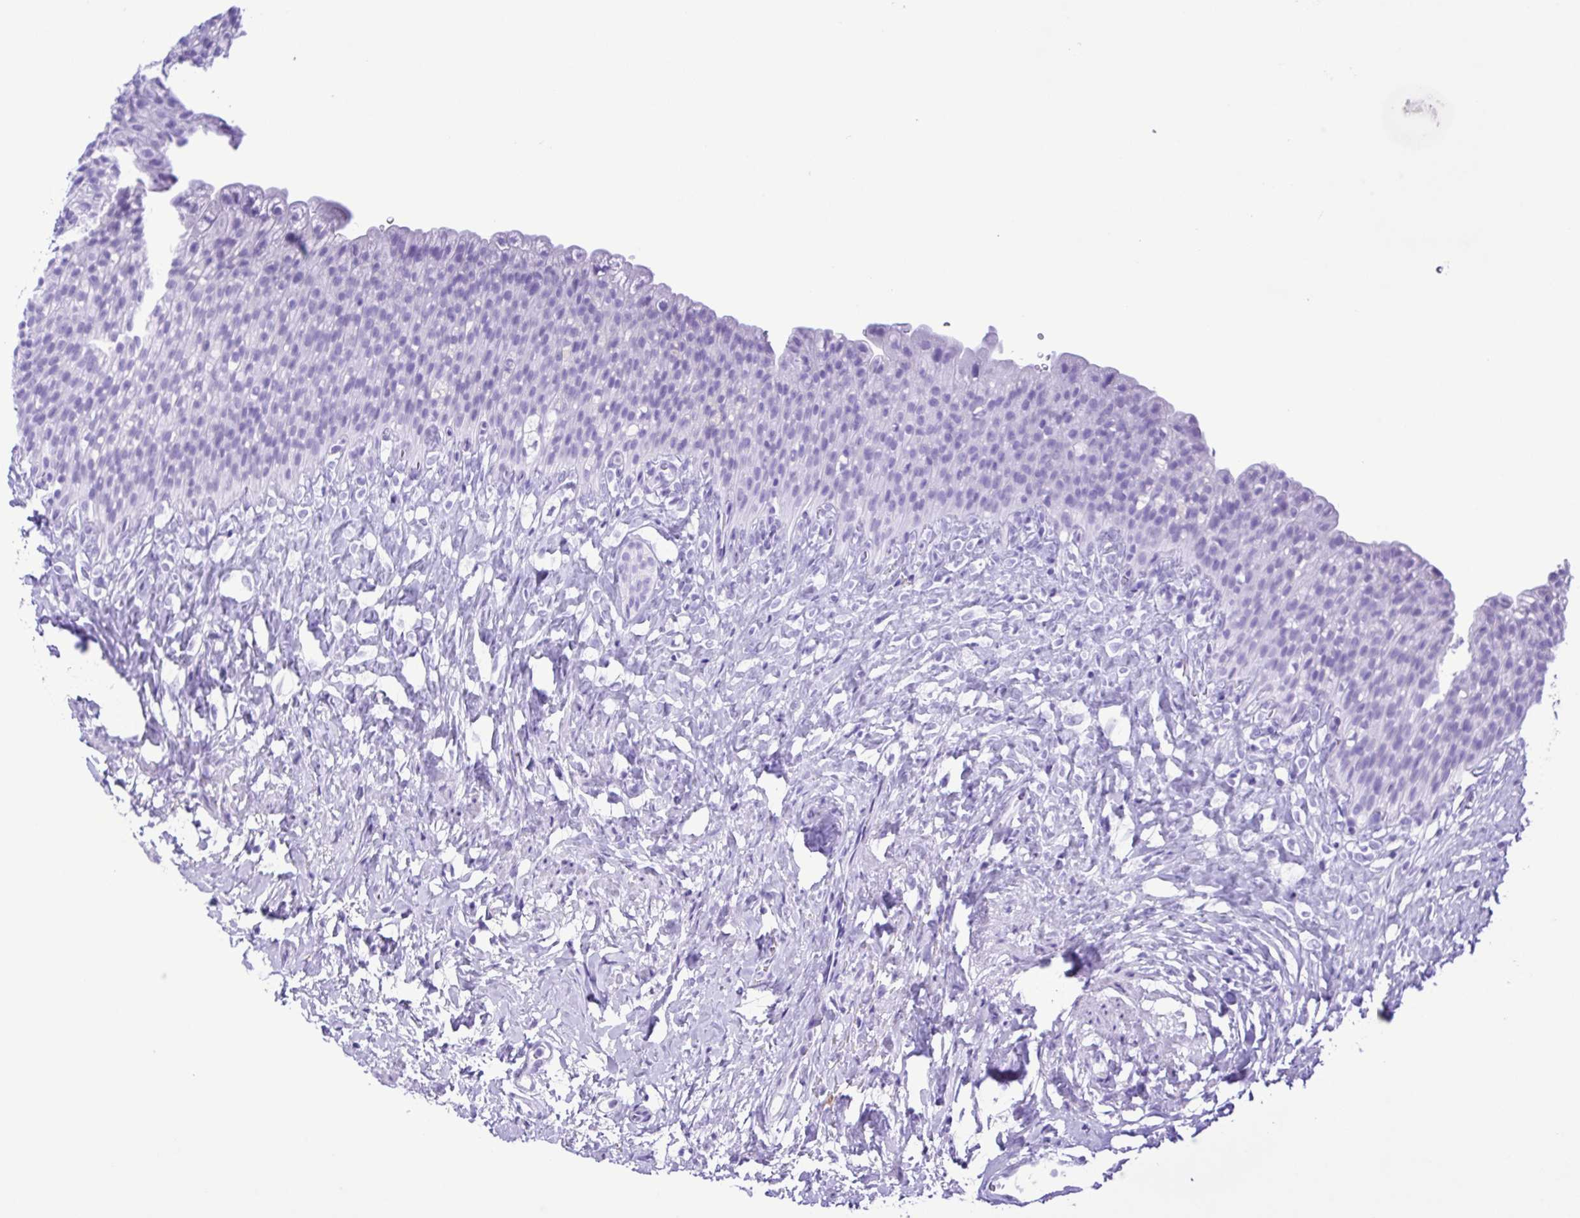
{"staining": {"intensity": "negative", "quantity": "none", "location": "none"}, "tissue": "urinary bladder", "cell_type": "Urothelial cells", "image_type": "normal", "snomed": [{"axis": "morphology", "description": "Normal tissue, NOS"}, {"axis": "topography", "description": "Urinary bladder"}, {"axis": "topography", "description": "Prostate"}], "caption": "This is an immunohistochemistry micrograph of normal human urinary bladder. There is no staining in urothelial cells.", "gene": "SYT1", "patient": {"sex": "male", "age": 76}}